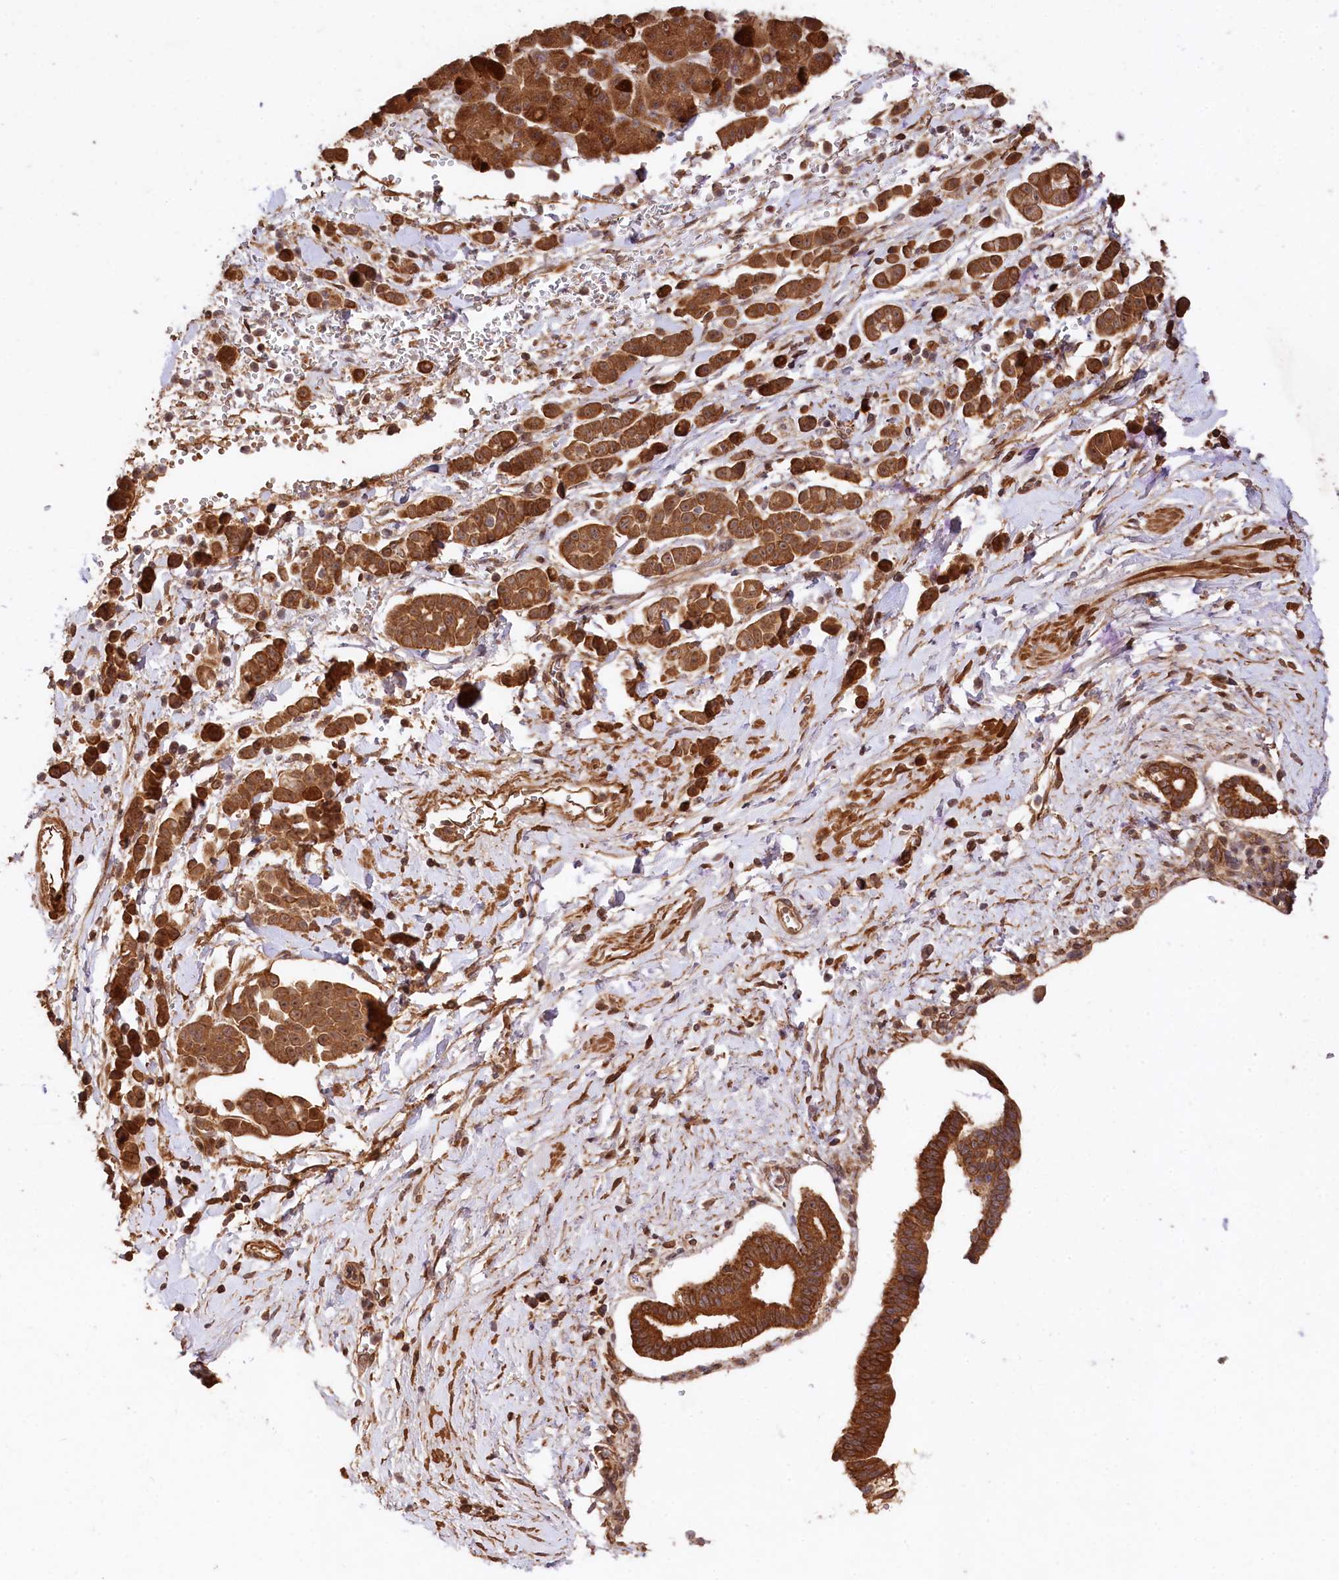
{"staining": {"intensity": "strong", "quantity": ">75%", "location": "cytoplasmic/membranous"}, "tissue": "pancreatic cancer", "cell_type": "Tumor cells", "image_type": "cancer", "snomed": [{"axis": "morphology", "description": "Normal tissue, NOS"}, {"axis": "morphology", "description": "Adenocarcinoma, NOS"}, {"axis": "topography", "description": "Pancreas"}], "caption": "Adenocarcinoma (pancreatic) was stained to show a protein in brown. There is high levels of strong cytoplasmic/membranous expression in about >75% of tumor cells. Using DAB (brown) and hematoxylin (blue) stains, captured at high magnification using brightfield microscopy.", "gene": "MCF2L2", "patient": {"sex": "female", "age": 64}}